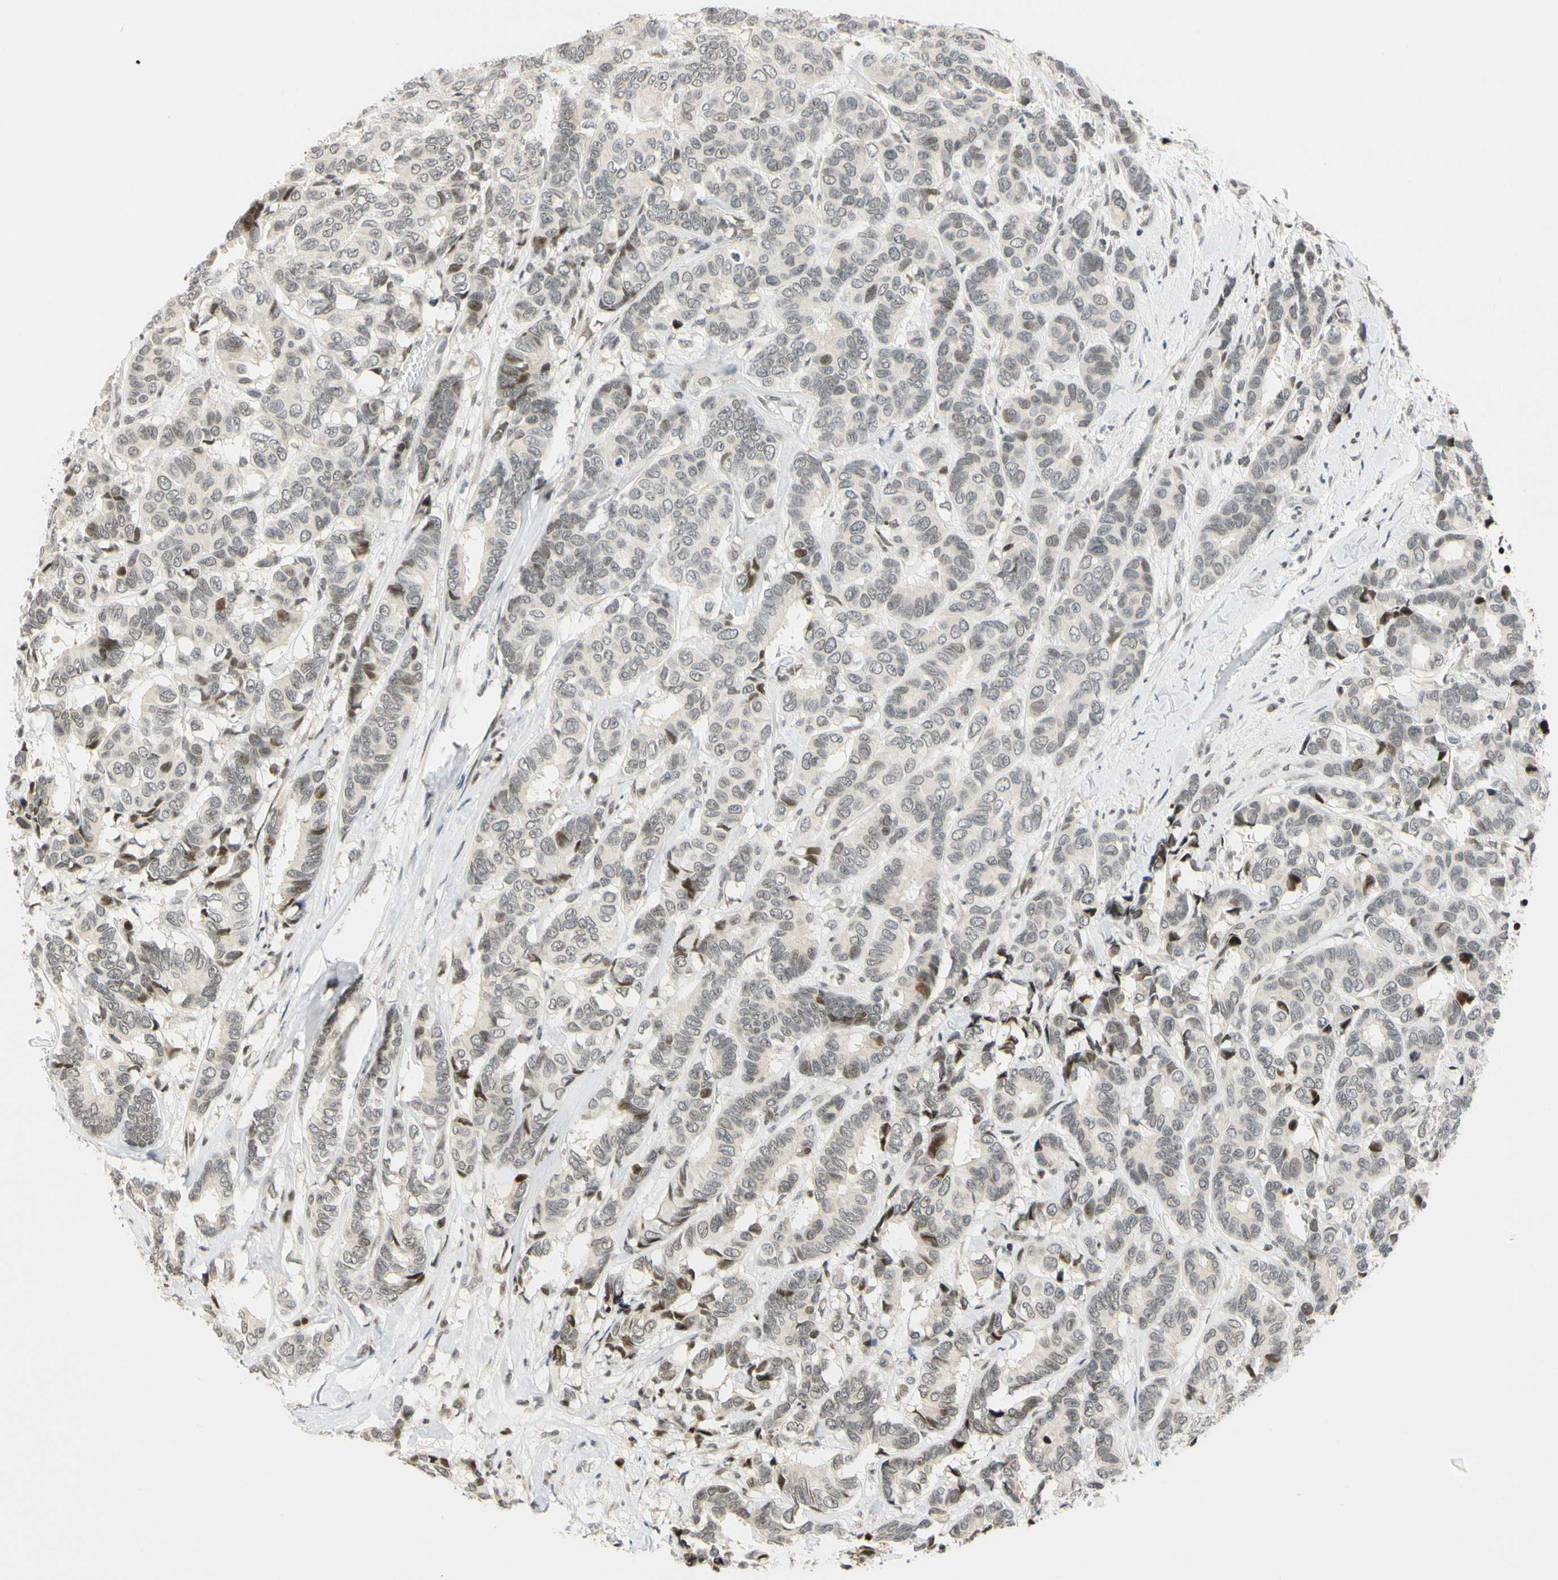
{"staining": {"intensity": "weak", "quantity": "<25%", "location": "cytoplasmic/membranous,nuclear"}, "tissue": "breast cancer", "cell_type": "Tumor cells", "image_type": "cancer", "snomed": [{"axis": "morphology", "description": "Duct carcinoma"}, {"axis": "topography", "description": "Breast"}], "caption": "Protein analysis of invasive ductal carcinoma (breast) demonstrates no significant positivity in tumor cells.", "gene": "CDK7", "patient": {"sex": "female", "age": 87}}